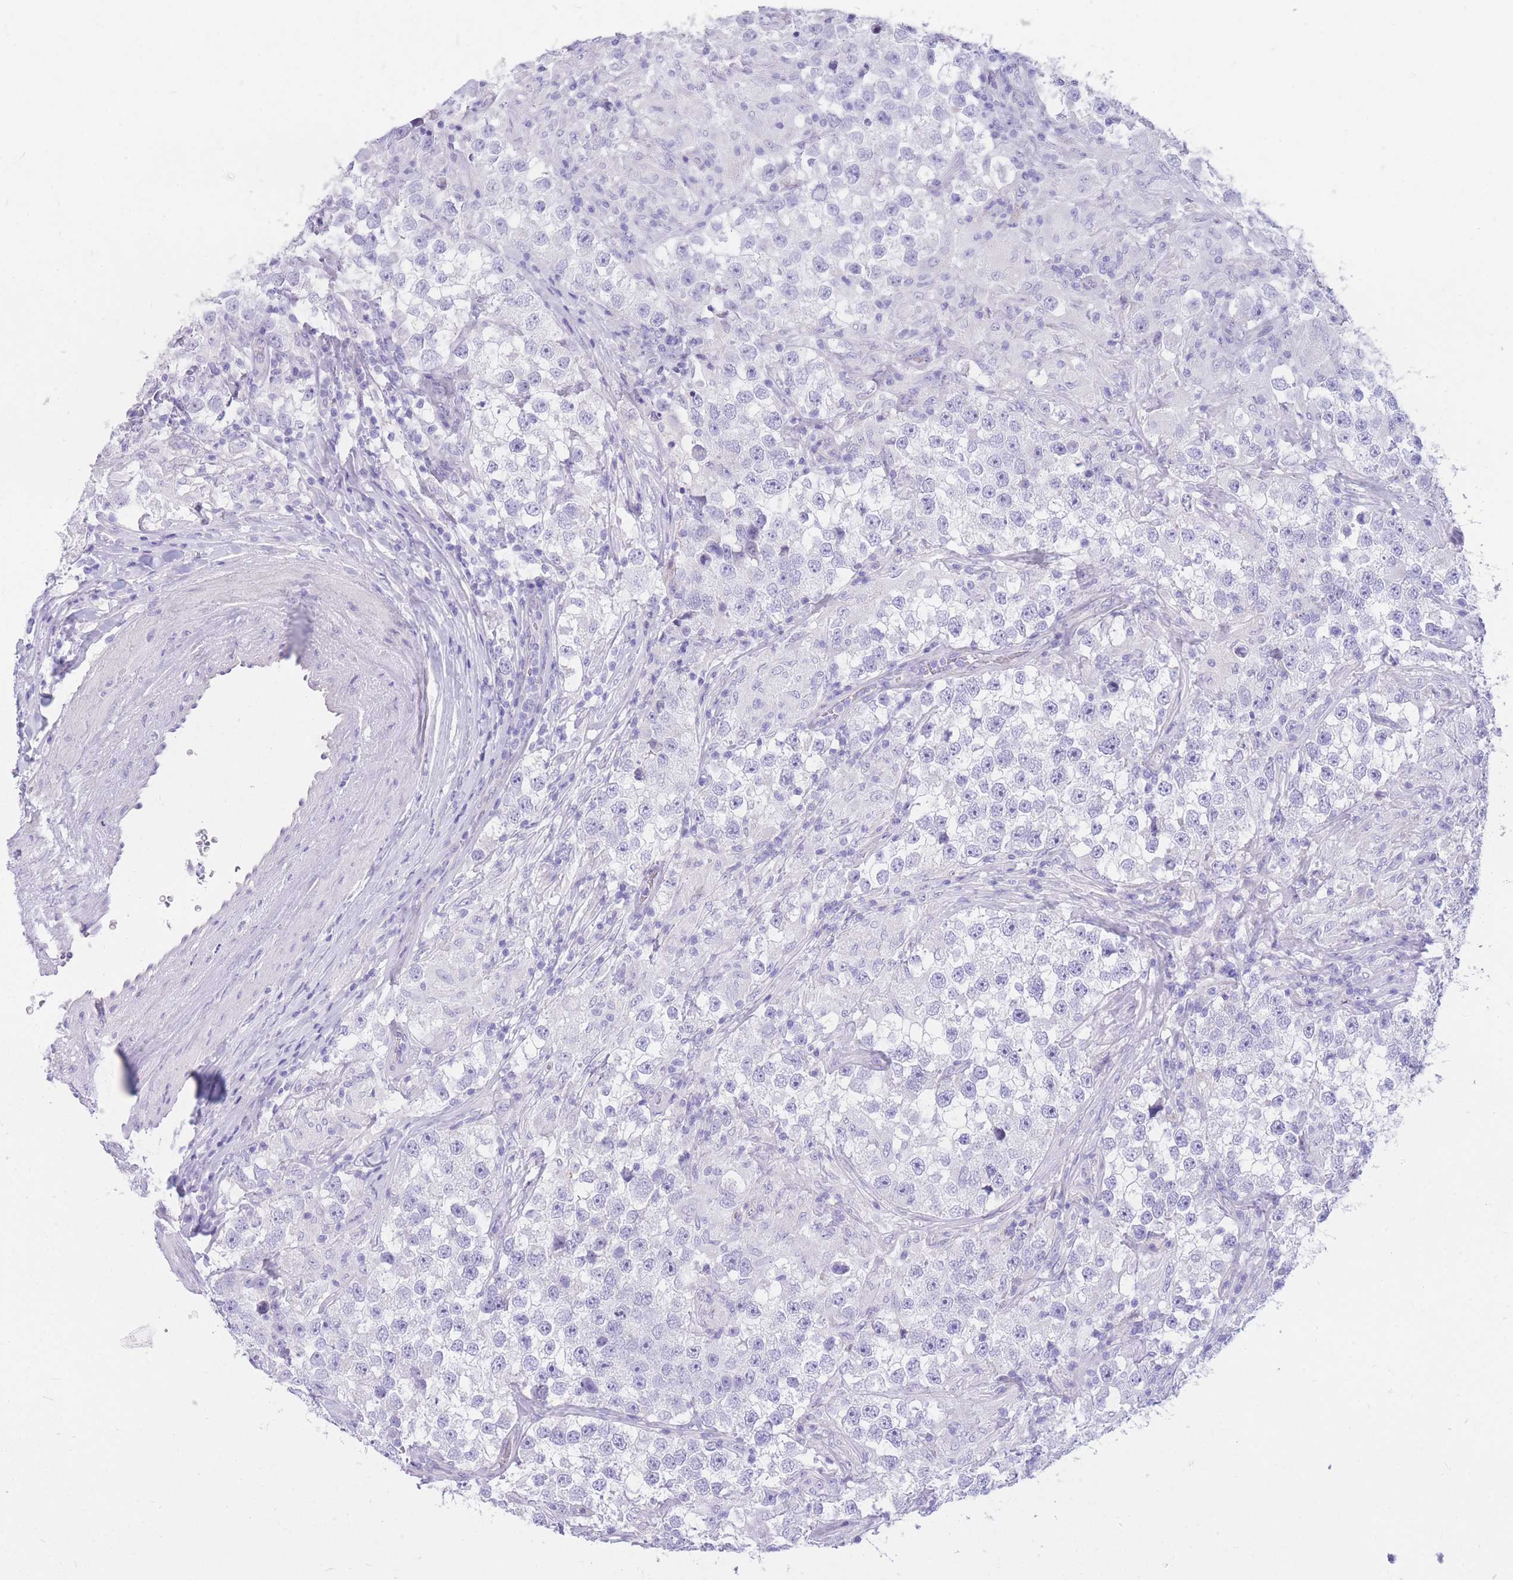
{"staining": {"intensity": "negative", "quantity": "none", "location": "none"}, "tissue": "testis cancer", "cell_type": "Tumor cells", "image_type": "cancer", "snomed": [{"axis": "morphology", "description": "Seminoma, NOS"}, {"axis": "topography", "description": "Testis"}], "caption": "Immunohistochemistry image of testis seminoma stained for a protein (brown), which exhibits no staining in tumor cells.", "gene": "ZNF311", "patient": {"sex": "male", "age": 46}}